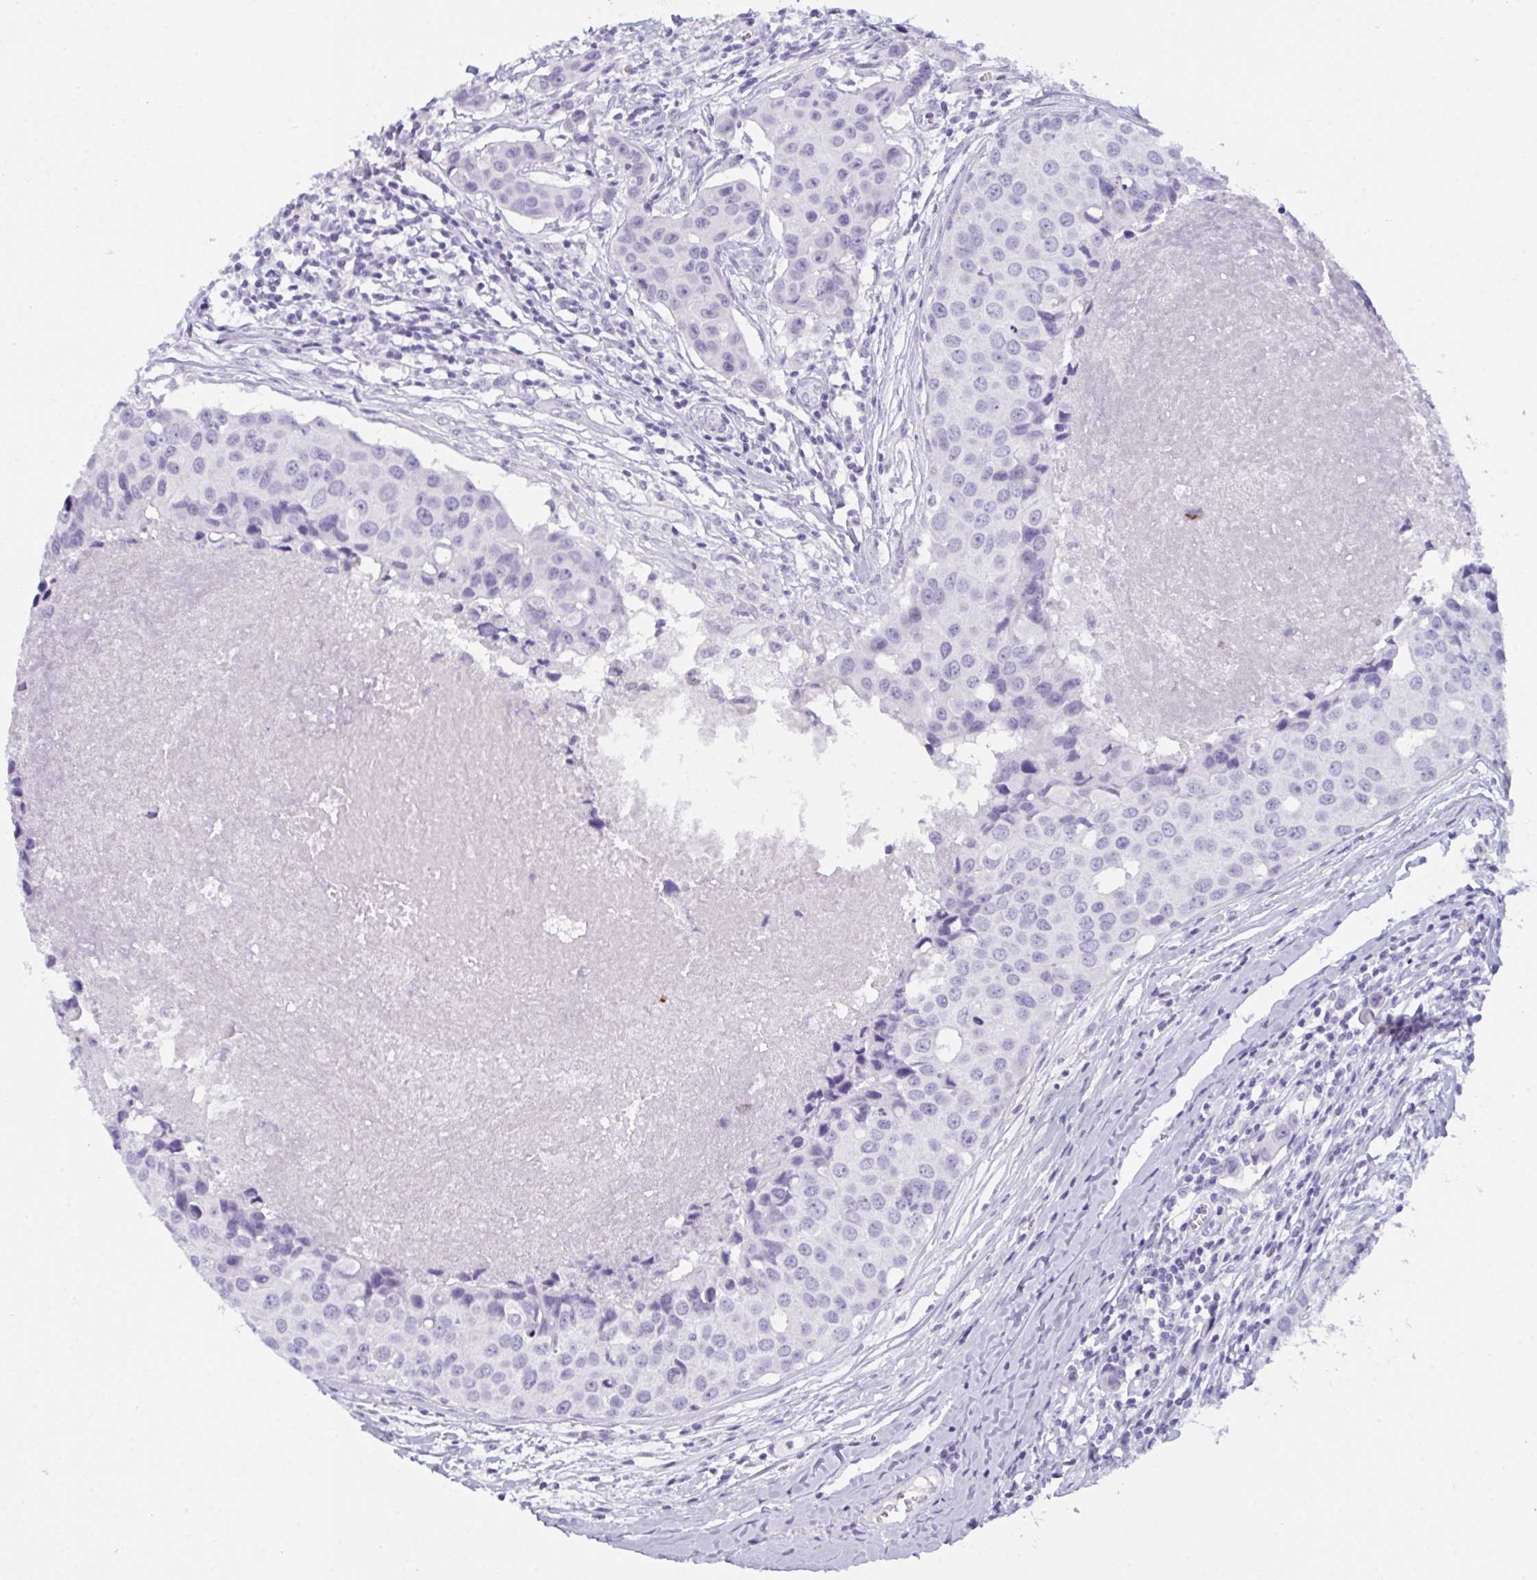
{"staining": {"intensity": "negative", "quantity": "none", "location": "none"}, "tissue": "breast cancer", "cell_type": "Tumor cells", "image_type": "cancer", "snomed": [{"axis": "morphology", "description": "Duct carcinoma"}, {"axis": "topography", "description": "Breast"}], "caption": "Immunohistochemical staining of human breast cancer (invasive ductal carcinoma) displays no significant staining in tumor cells.", "gene": "PRDM9", "patient": {"sex": "female", "age": 24}}